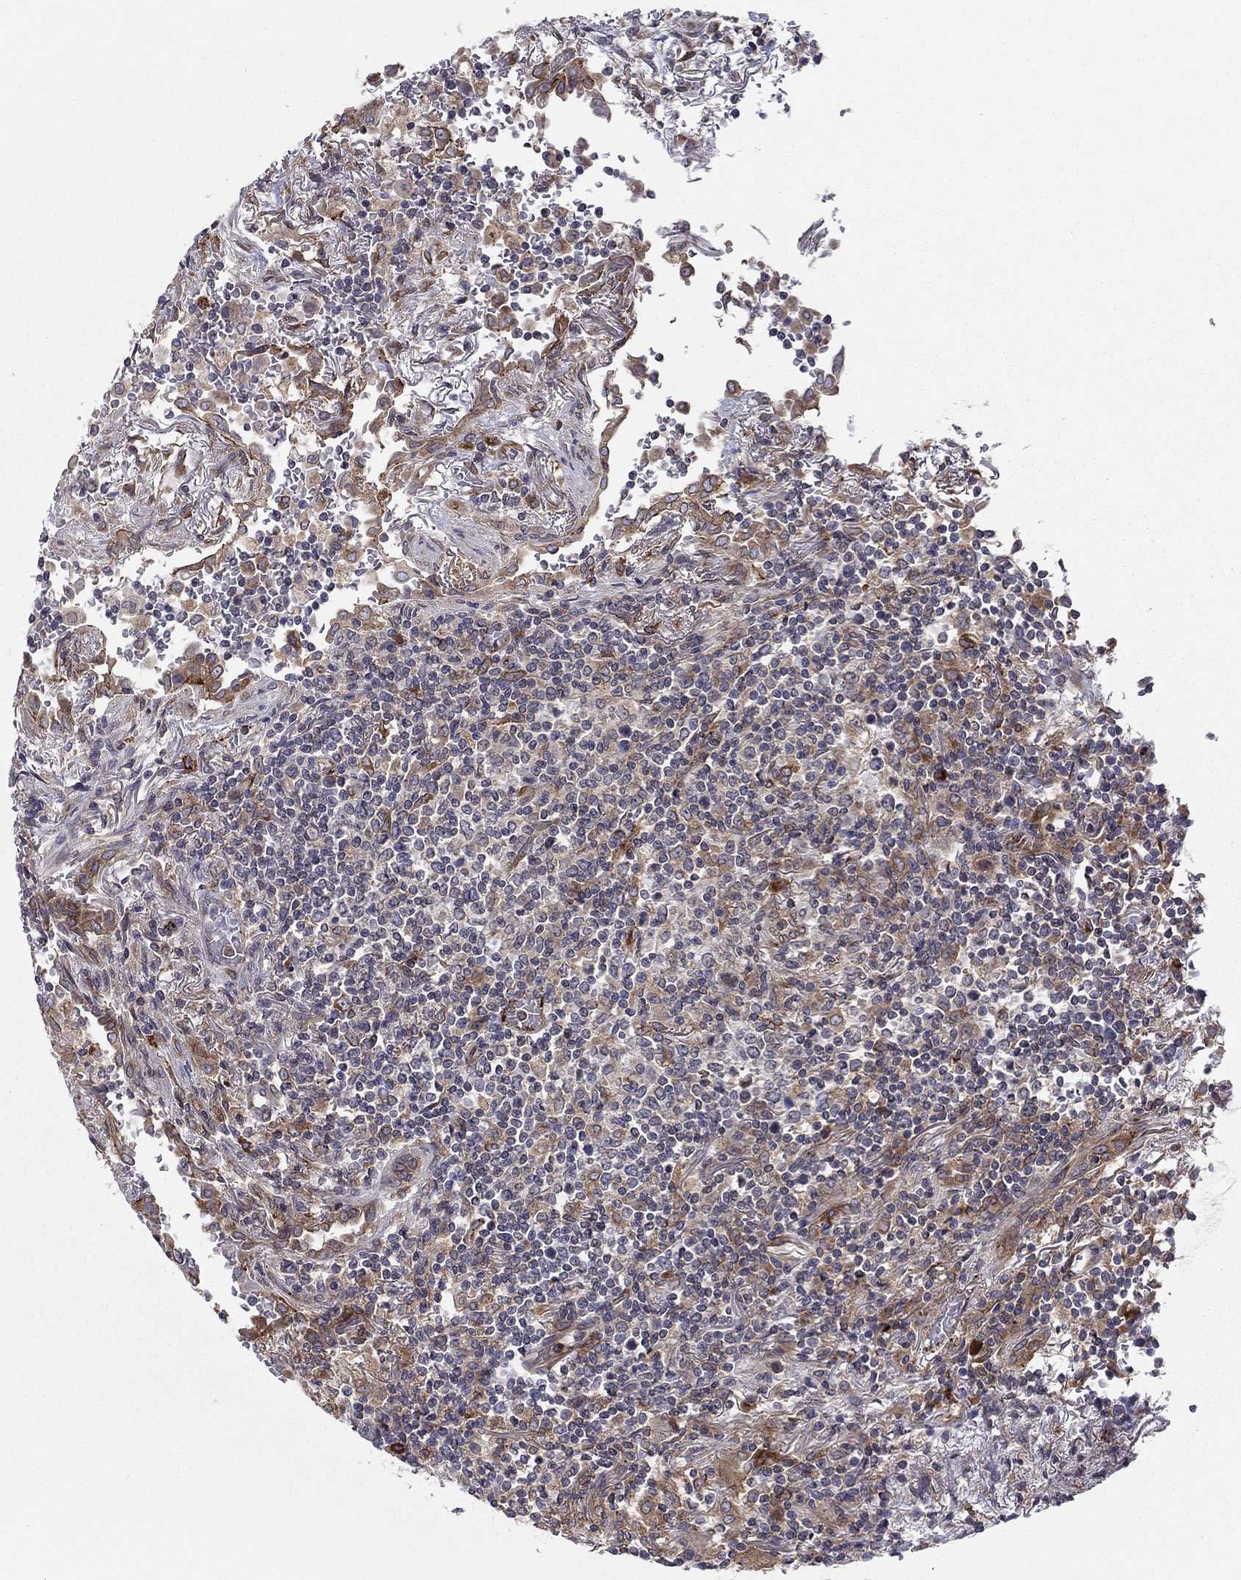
{"staining": {"intensity": "moderate", "quantity": "<25%", "location": "cytoplasmic/membranous"}, "tissue": "lymphoma", "cell_type": "Tumor cells", "image_type": "cancer", "snomed": [{"axis": "morphology", "description": "Malignant lymphoma, non-Hodgkin's type, High grade"}, {"axis": "topography", "description": "Lung"}], "caption": "An immunohistochemistry (IHC) histopathology image of tumor tissue is shown. Protein staining in brown shows moderate cytoplasmic/membranous positivity in malignant lymphoma, non-Hodgkin's type (high-grade) within tumor cells.", "gene": "YIF1A", "patient": {"sex": "male", "age": 79}}